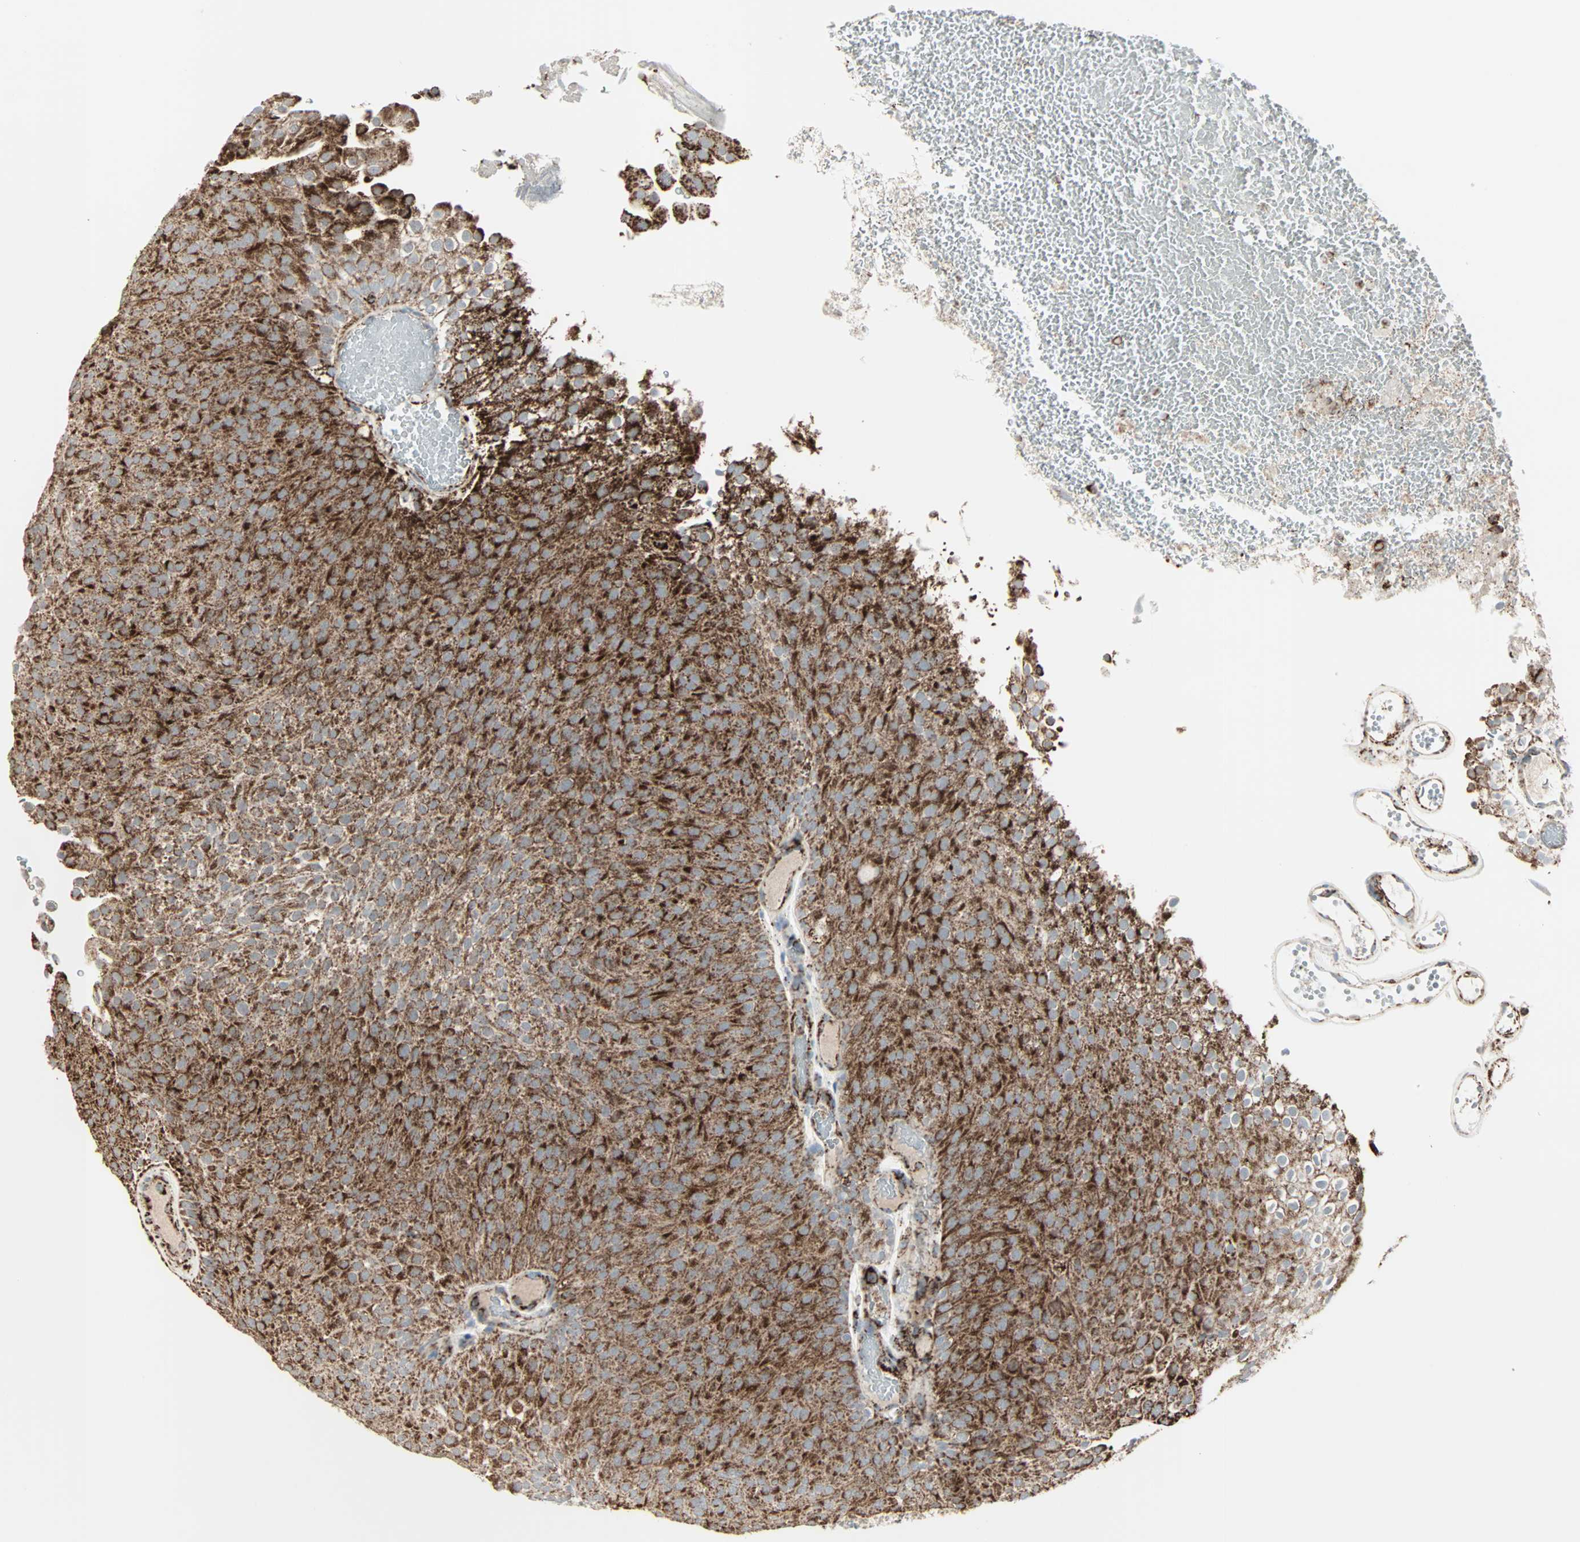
{"staining": {"intensity": "strong", "quantity": ">75%", "location": "cytoplasmic/membranous"}, "tissue": "urothelial cancer", "cell_type": "Tumor cells", "image_type": "cancer", "snomed": [{"axis": "morphology", "description": "Urothelial carcinoma, Low grade"}, {"axis": "topography", "description": "Urinary bladder"}], "caption": "Immunohistochemical staining of urothelial cancer exhibits high levels of strong cytoplasmic/membranous protein expression in about >75% of tumor cells. Nuclei are stained in blue.", "gene": "IDH2", "patient": {"sex": "male", "age": 78}}